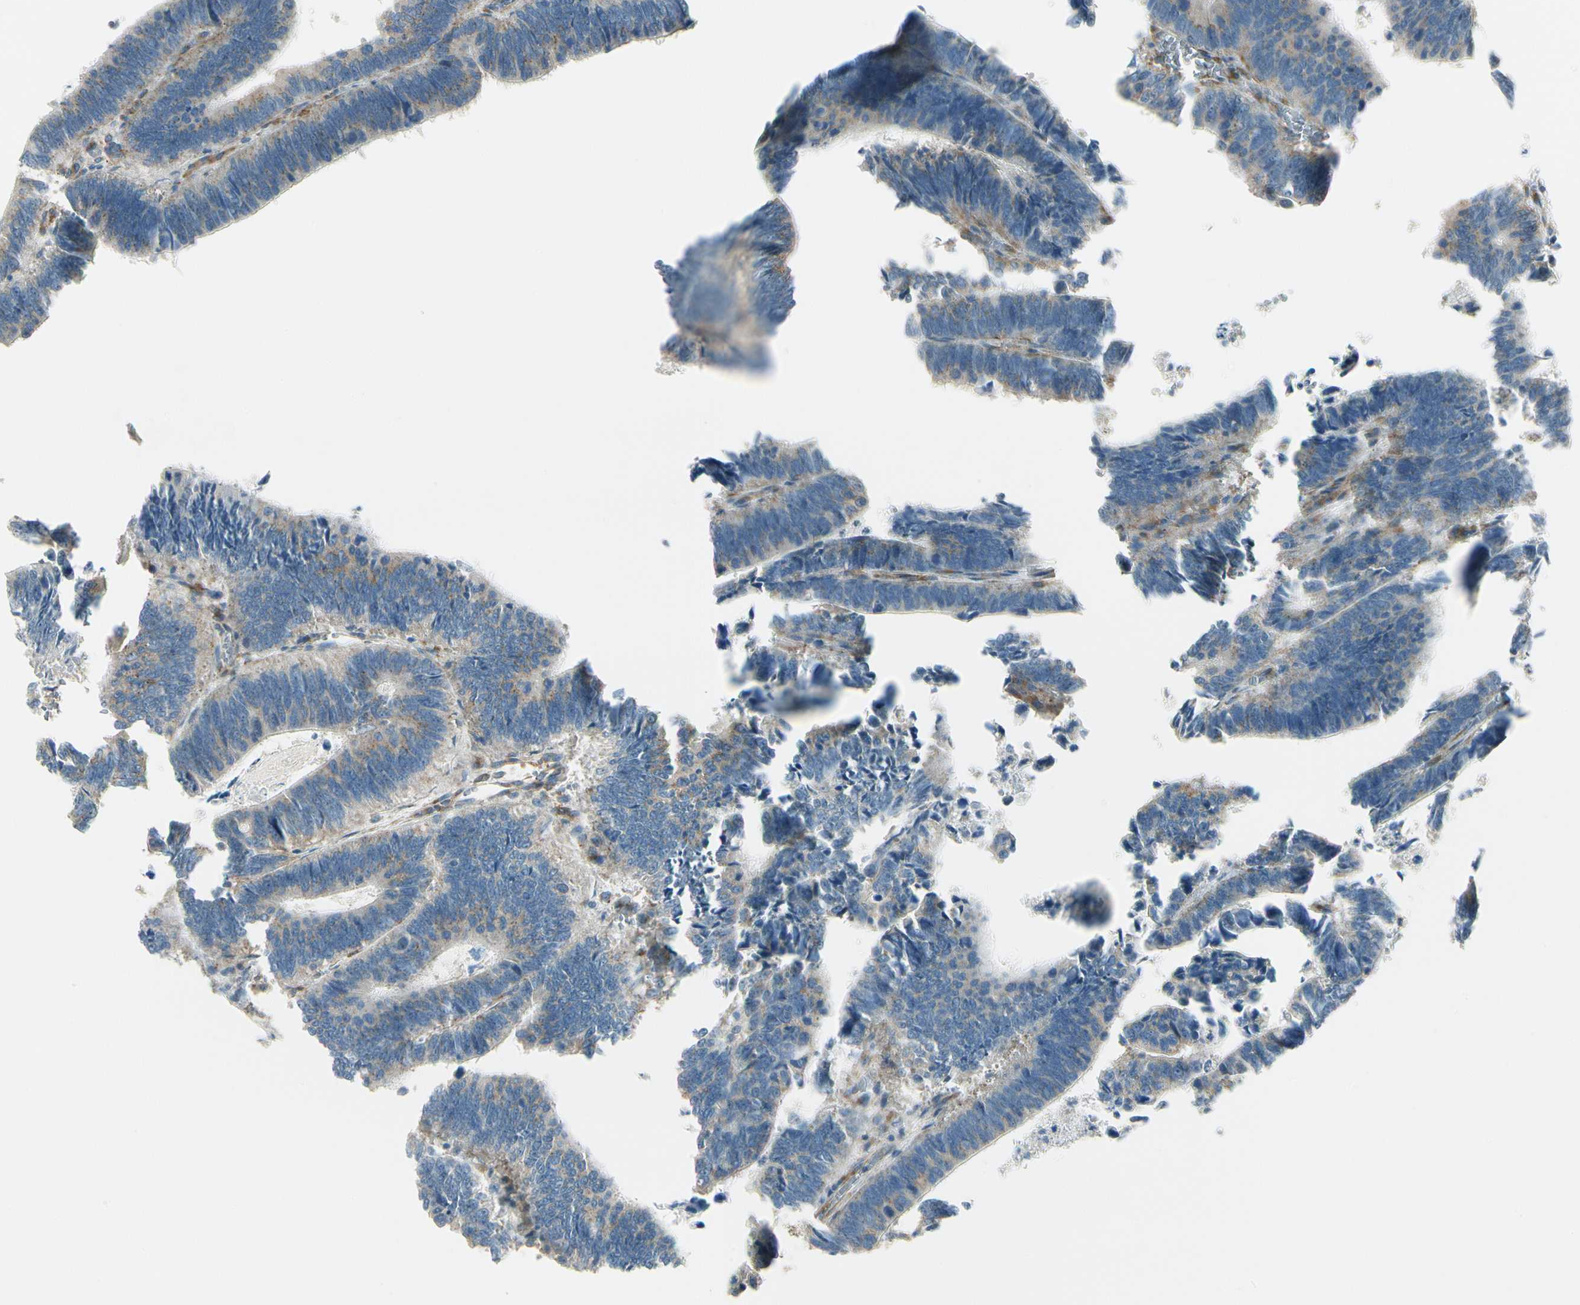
{"staining": {"intensity": "weak", "quantity": ">75%", "location": "cytoplasmic/membranous"}, "tissue": "colorectal cancer", "cell_type": "Tumor cells", "image_type": "cancer", "snomed": [{"axis": "morphology", "description": "Adenocarcinoma, NOS"}, {"axis": "topography", "description": "Colon"}], "caption": "Human colorectal adenocarcinoma stained for a protein (brown) exhibits weak cytoplasmic/membranous positive staining in about >75% of tumor cells.", "gene": "MANSC1", "patient": {"sex": "male", "age": 72}}